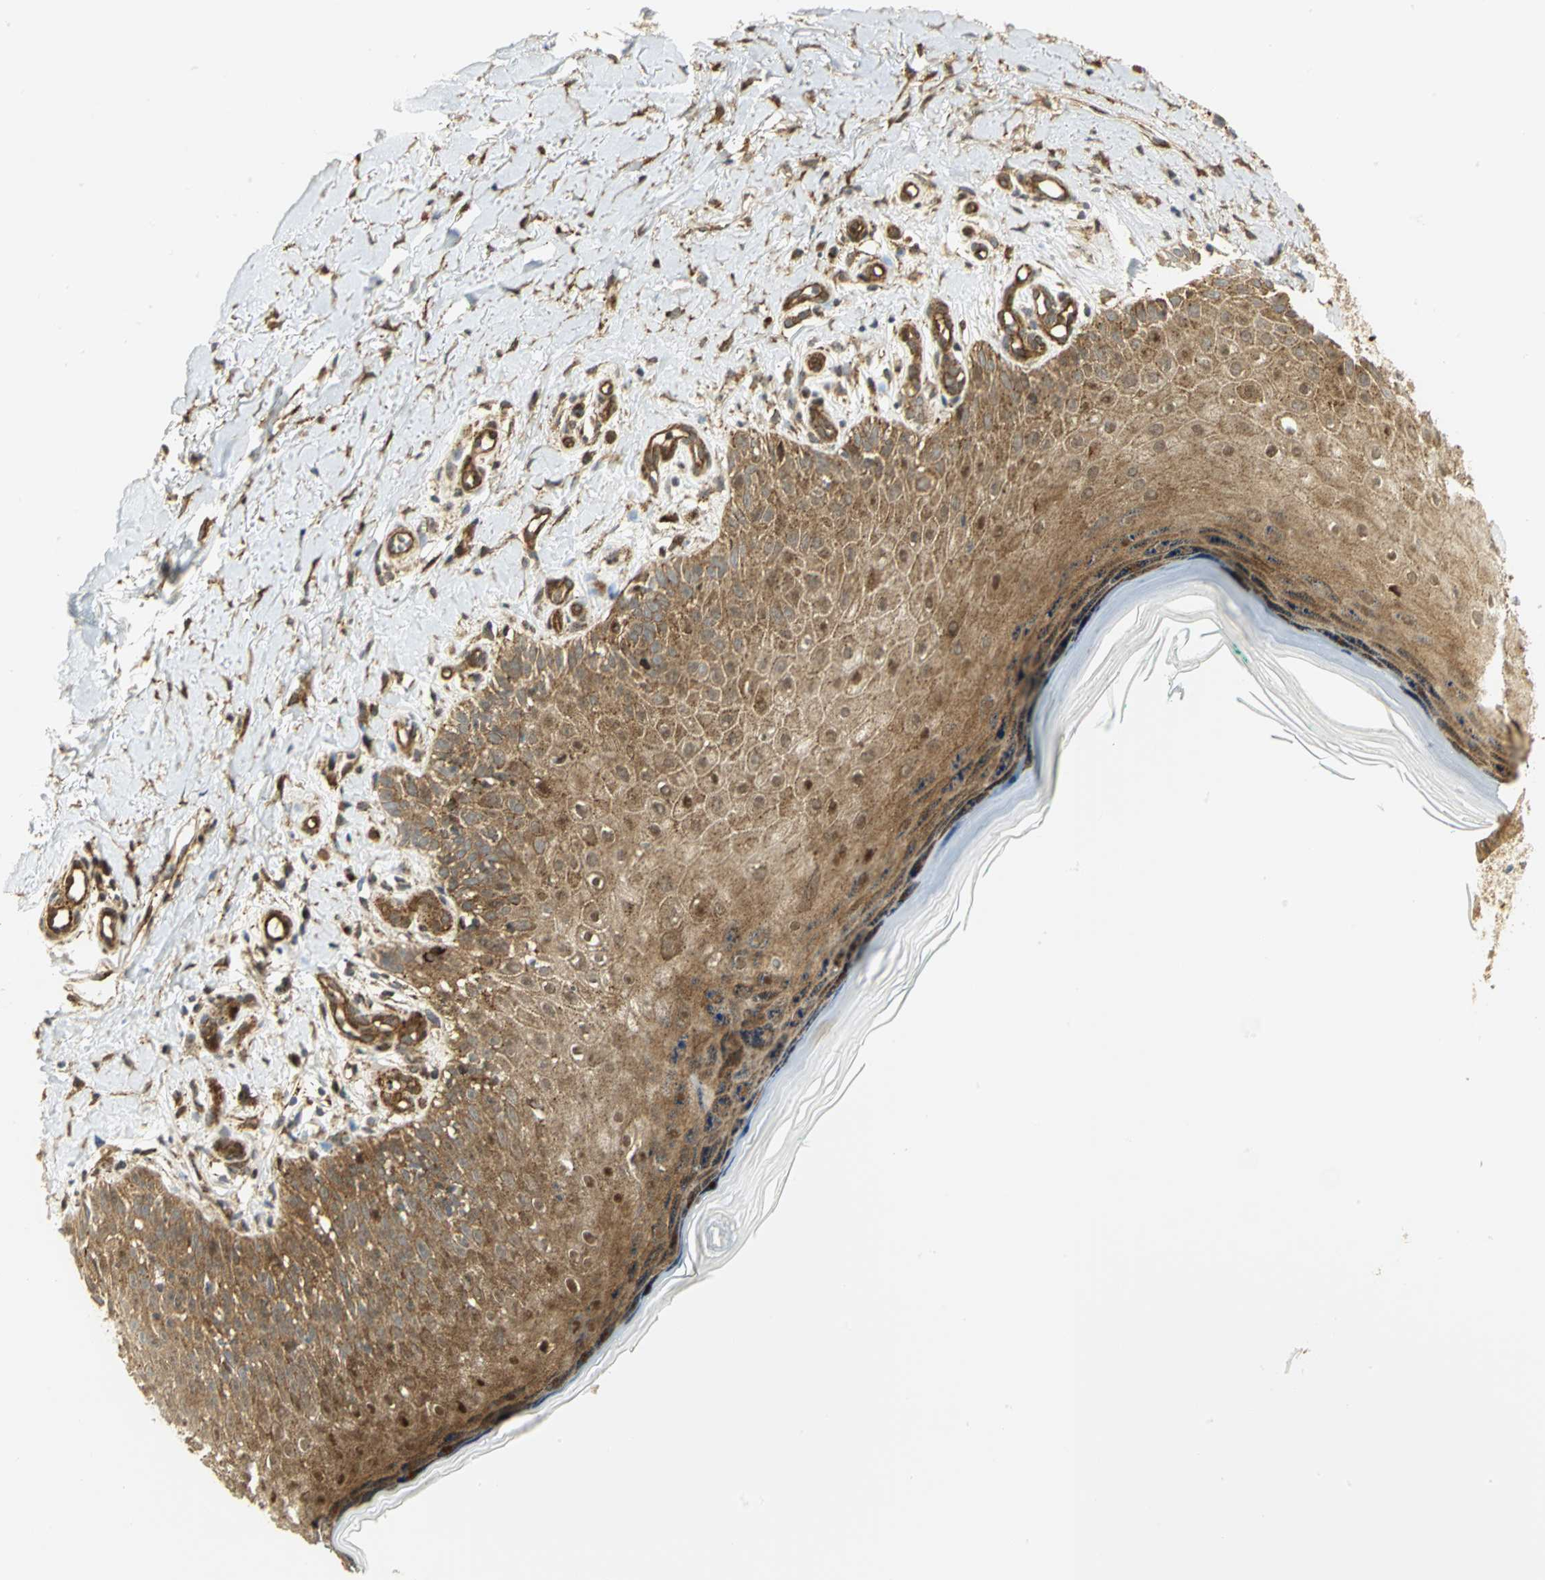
{"staining": {"intensity": "moderate", "quantity": ">75%", "location": "cytoplasmic/membranous"}, "tissue": "skin cancer", "cell_type": "Tumor cells", "image_type": "cancer", "snomed": [{"axis": "morphology", "description": "Squamous cell carcinoma, NOS"}, {"axis": "topography", "description": "Skin"}], "caption": "Protein positivity by immunohistochemistry exhibits moderate cytoplasmic/membranous positivity in approximately >75% of tumor cells in skin cancer (squamous cell carcinoma). Nuclei are stained in blue.", "gene": "EEA1", "patient": {"sex": "female", "age": 42}}